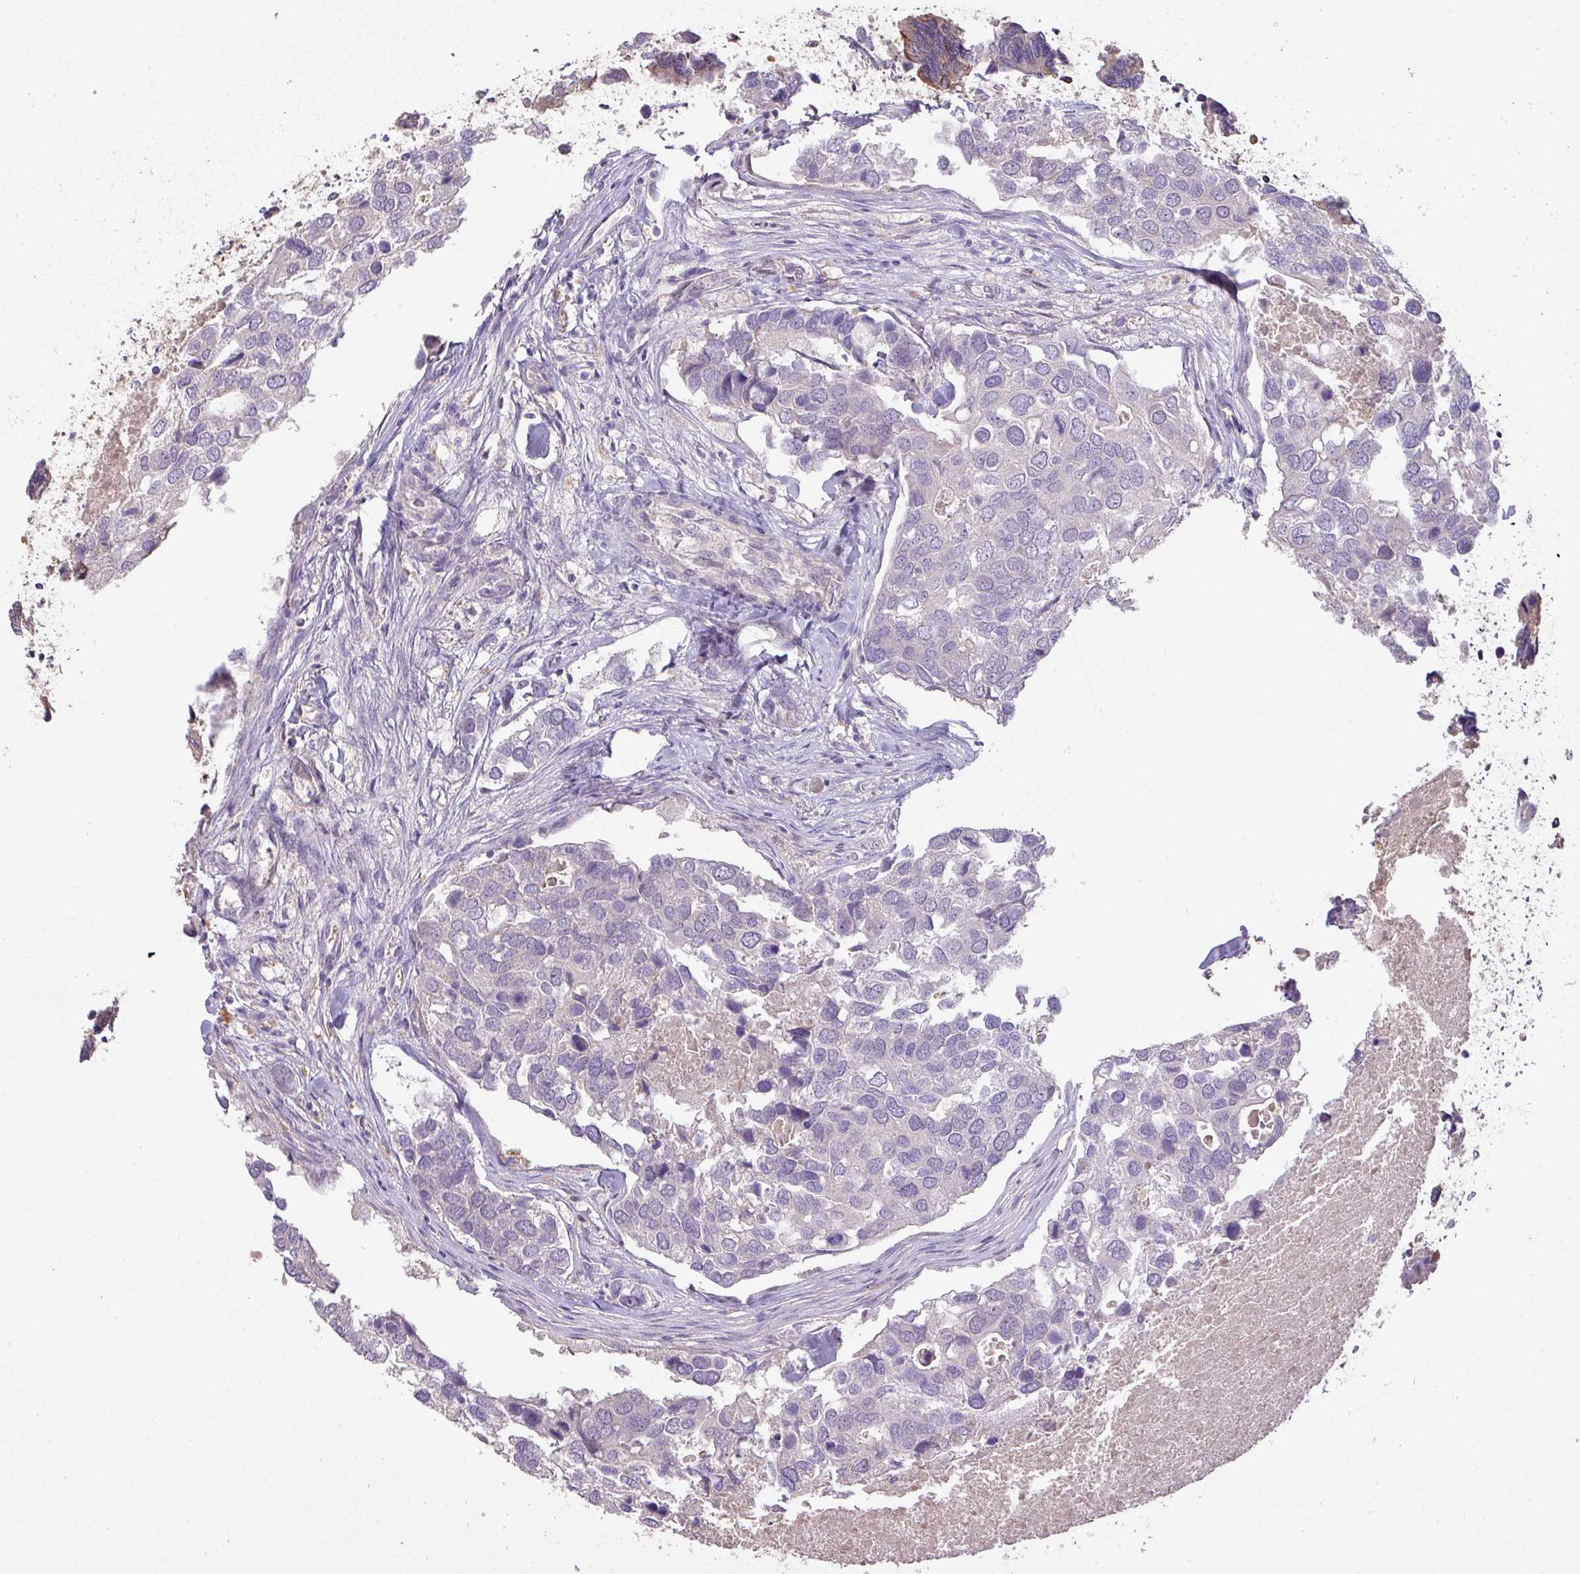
{"staining": {"intensity": "negative", "quantity": "none", "location": "none"}, "tissue": "breast cancer", "cell_type": "Tumor cells", "image_type": "cancer", "snomed": [{"axis": "morphology", "description": "Duct carcinoma"}, {"axis": "topography", "description": "Breast"}], "caption": "High power microscopy micrograph of an immunohistochemistry (IHC) micrograph of invasive ductal carcinoma (breast), revealing no significant positivity in tumor cells. (DAB (3,3'-diaminobenzidine) IHC with hematoxylin counter stain).", "gene": "PRADC1", "patient": {"sex": "female", "age": 83}}